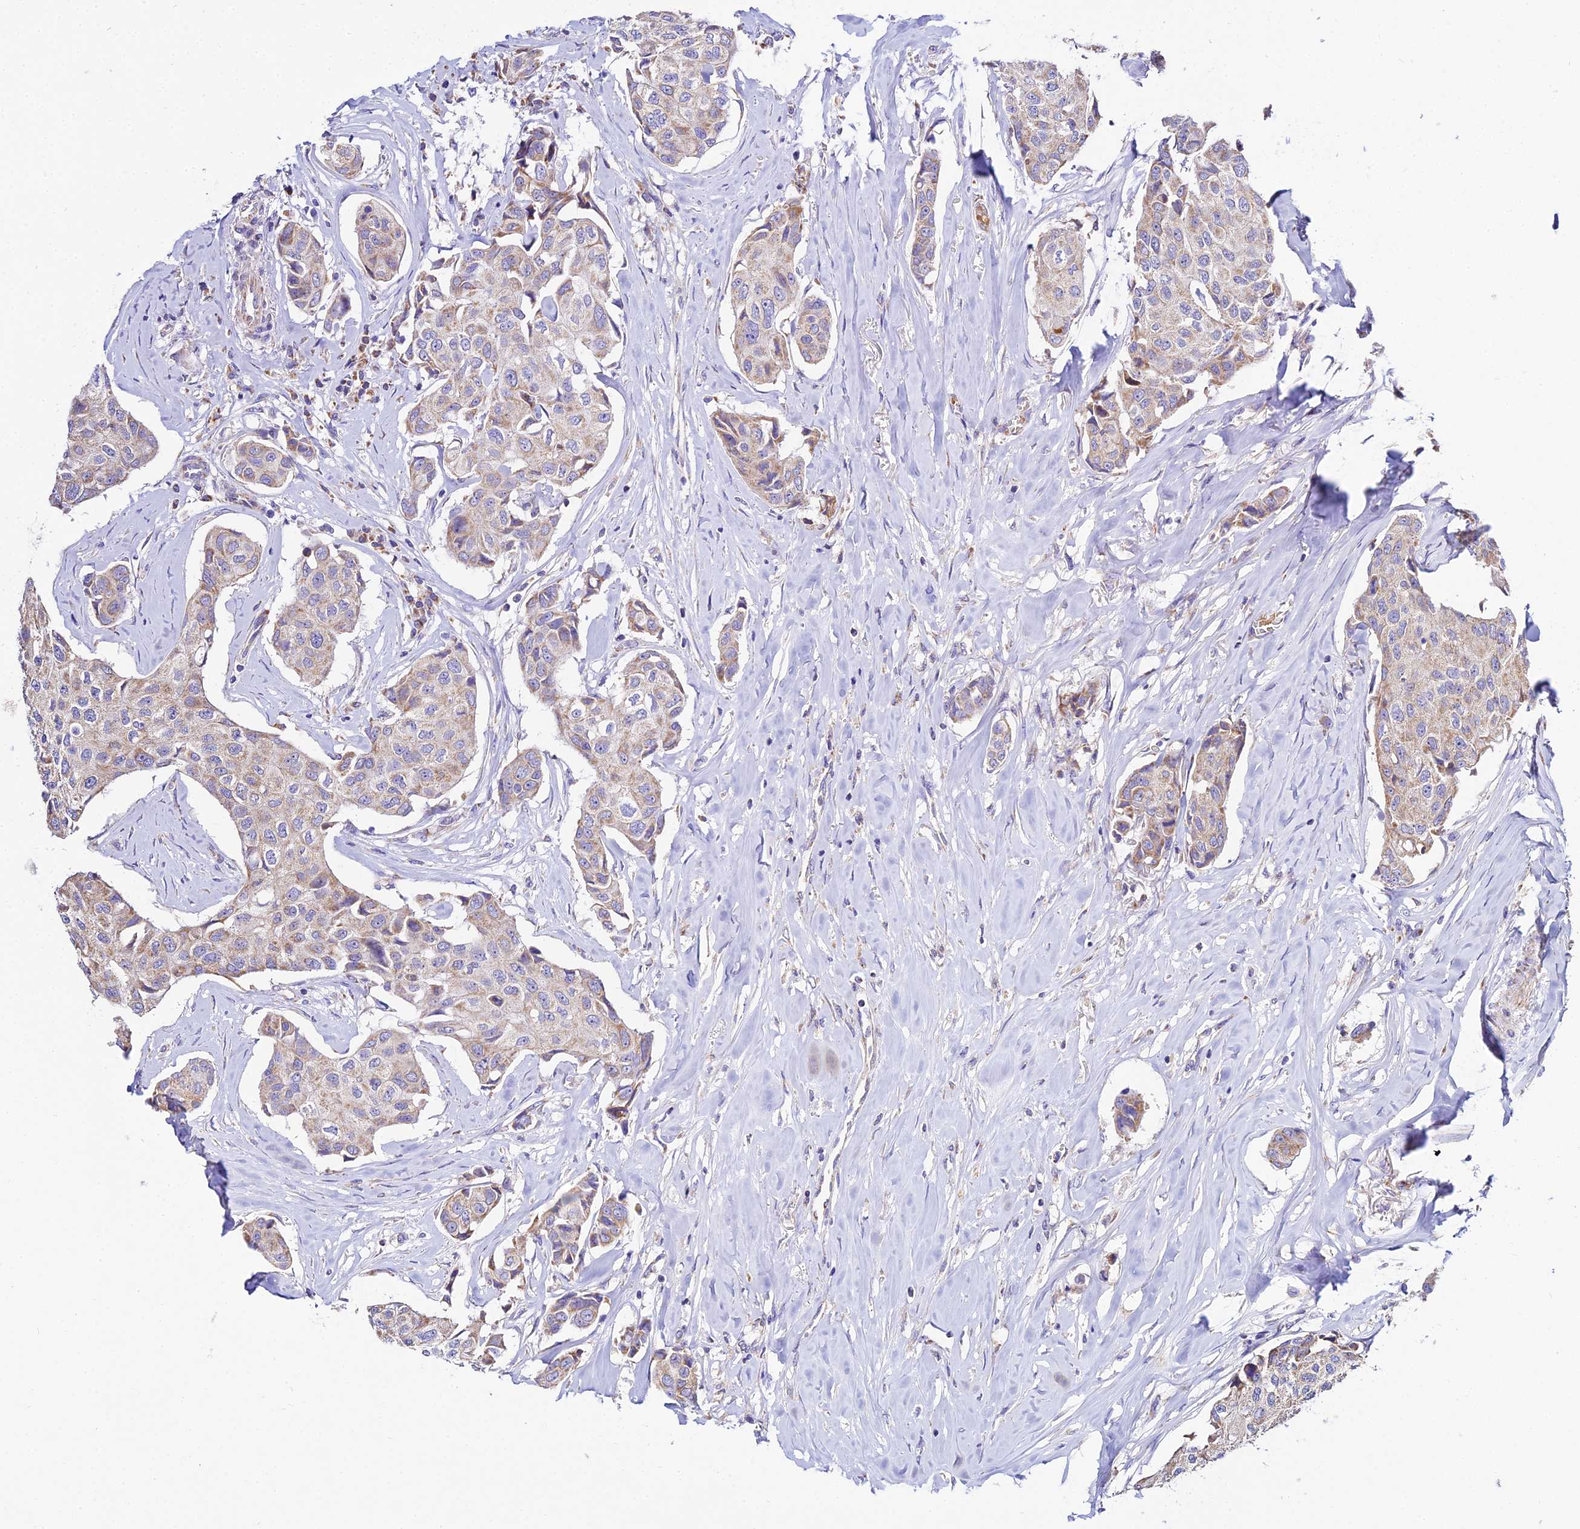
{"staining": {"intensity": "weak", "quantity": ">75%", "location": "cytoplasmic/membranous"}, "tissue": "breast cancer", "cell_type": "Tumor cells", "image_type": "cancer", "snomed": [{"axis": "morphology", "description": "Duct carcinoma"}, {"axis": "topography", "description": "Breast"}], "caption": "This micrograph shows immunohistochemistry (IHC) staining of breast cancer, with low weak cytoplasmic/membranous positivity in about >75% of tumor cells.", "gene": "TYW5", "patient": {"sex": "female", "age": 80}}